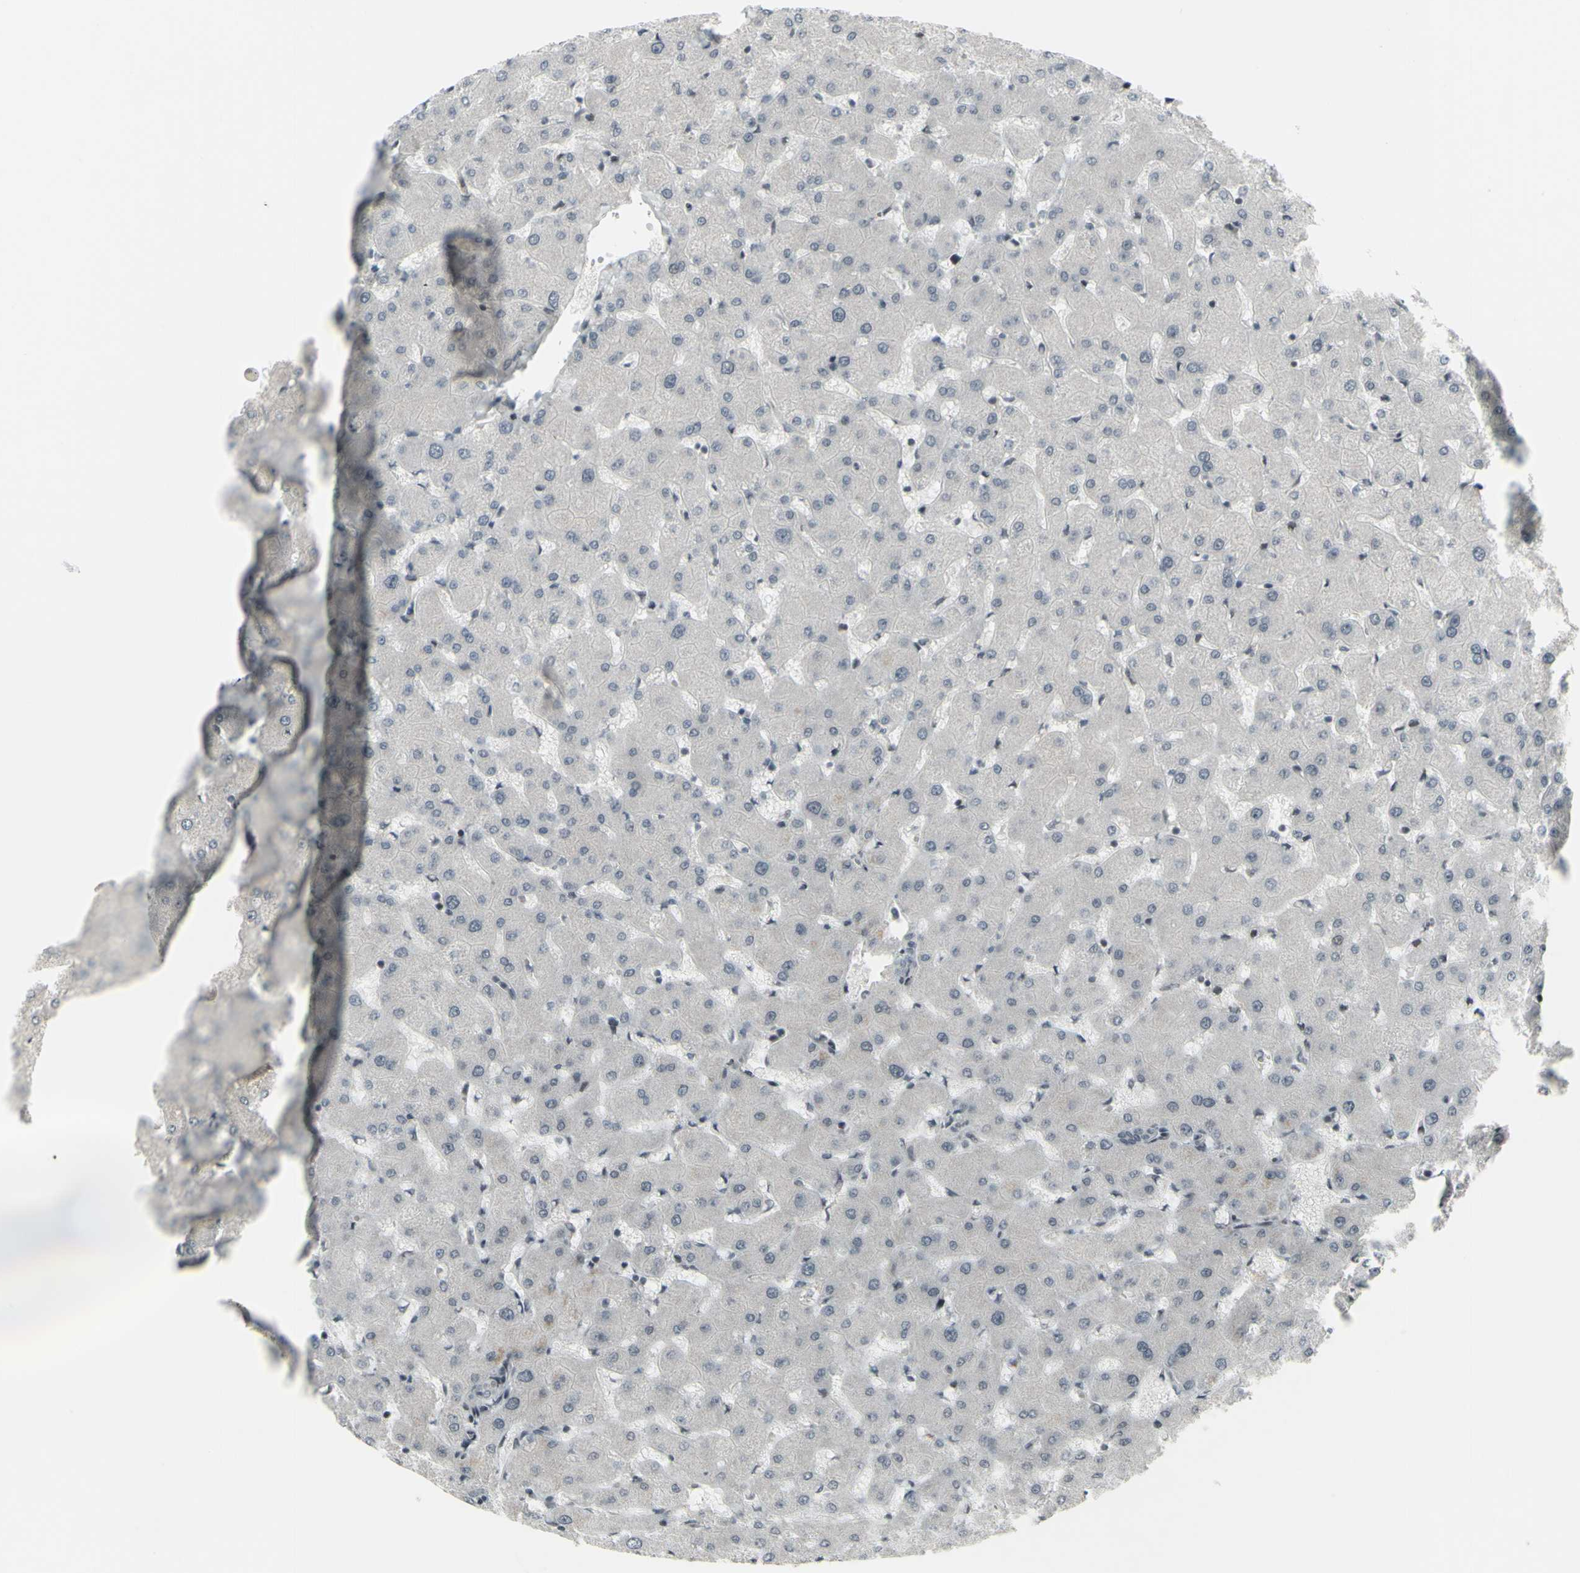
{"staining": {"intensity": "negative", "quantity": "none", "location": "none"}, "tissue": "liver", "cell_type": "Cholangiocytes", "image_type": "normal", "snomed": [{"axis": "morphology", "description": "Normal tissue, NOS"}, {"axis": "topography", "description": "Liver"}], "caption": "This is an immunohistochemistry histopathology image of normal liver. There is no positivity in cholangiocytes.", "gene": "SUPT6H", "patient": {"sex": "female", "age": 63}}